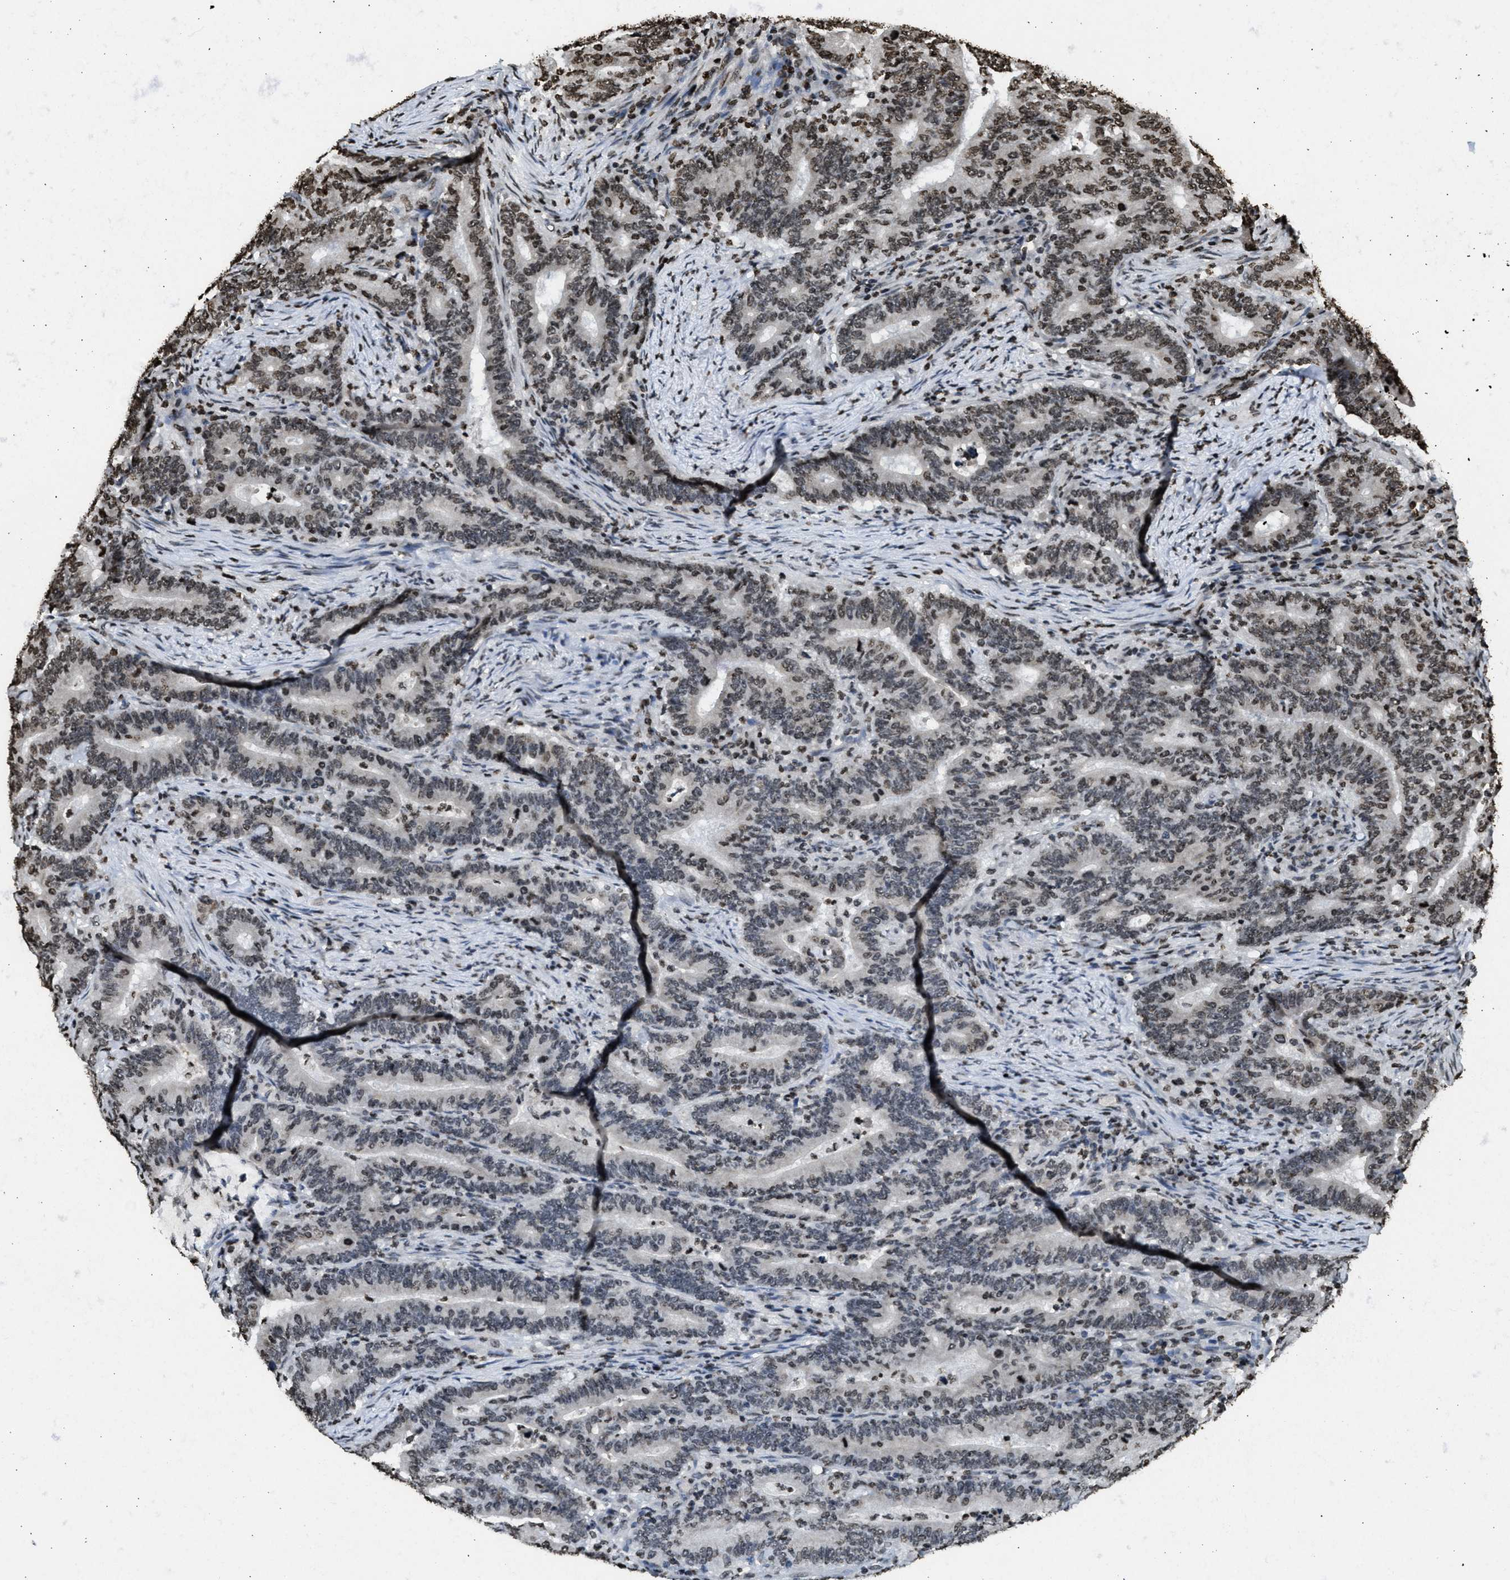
{"staining": {"intensity": "moderate", "quantity": "25%-75%", "location": "nuclear"}, "tissue": "colorectal cancer", "cell_type": "Tumor cells", "image_type": "cancer", "snomed": [{"axis": "morphology", "description": "Adenocarcinoma, NOS"}, {"axis": "topography", "description": "Colon"}], "caption": "Colorectal adenocarcinoma tissue displays moderate nuclear staining in about 25%-75% of tumor cells, visualized by immunohistochemistry.", "gene": "RRAGC", "patient": {"sex": "female", "age": 66}}